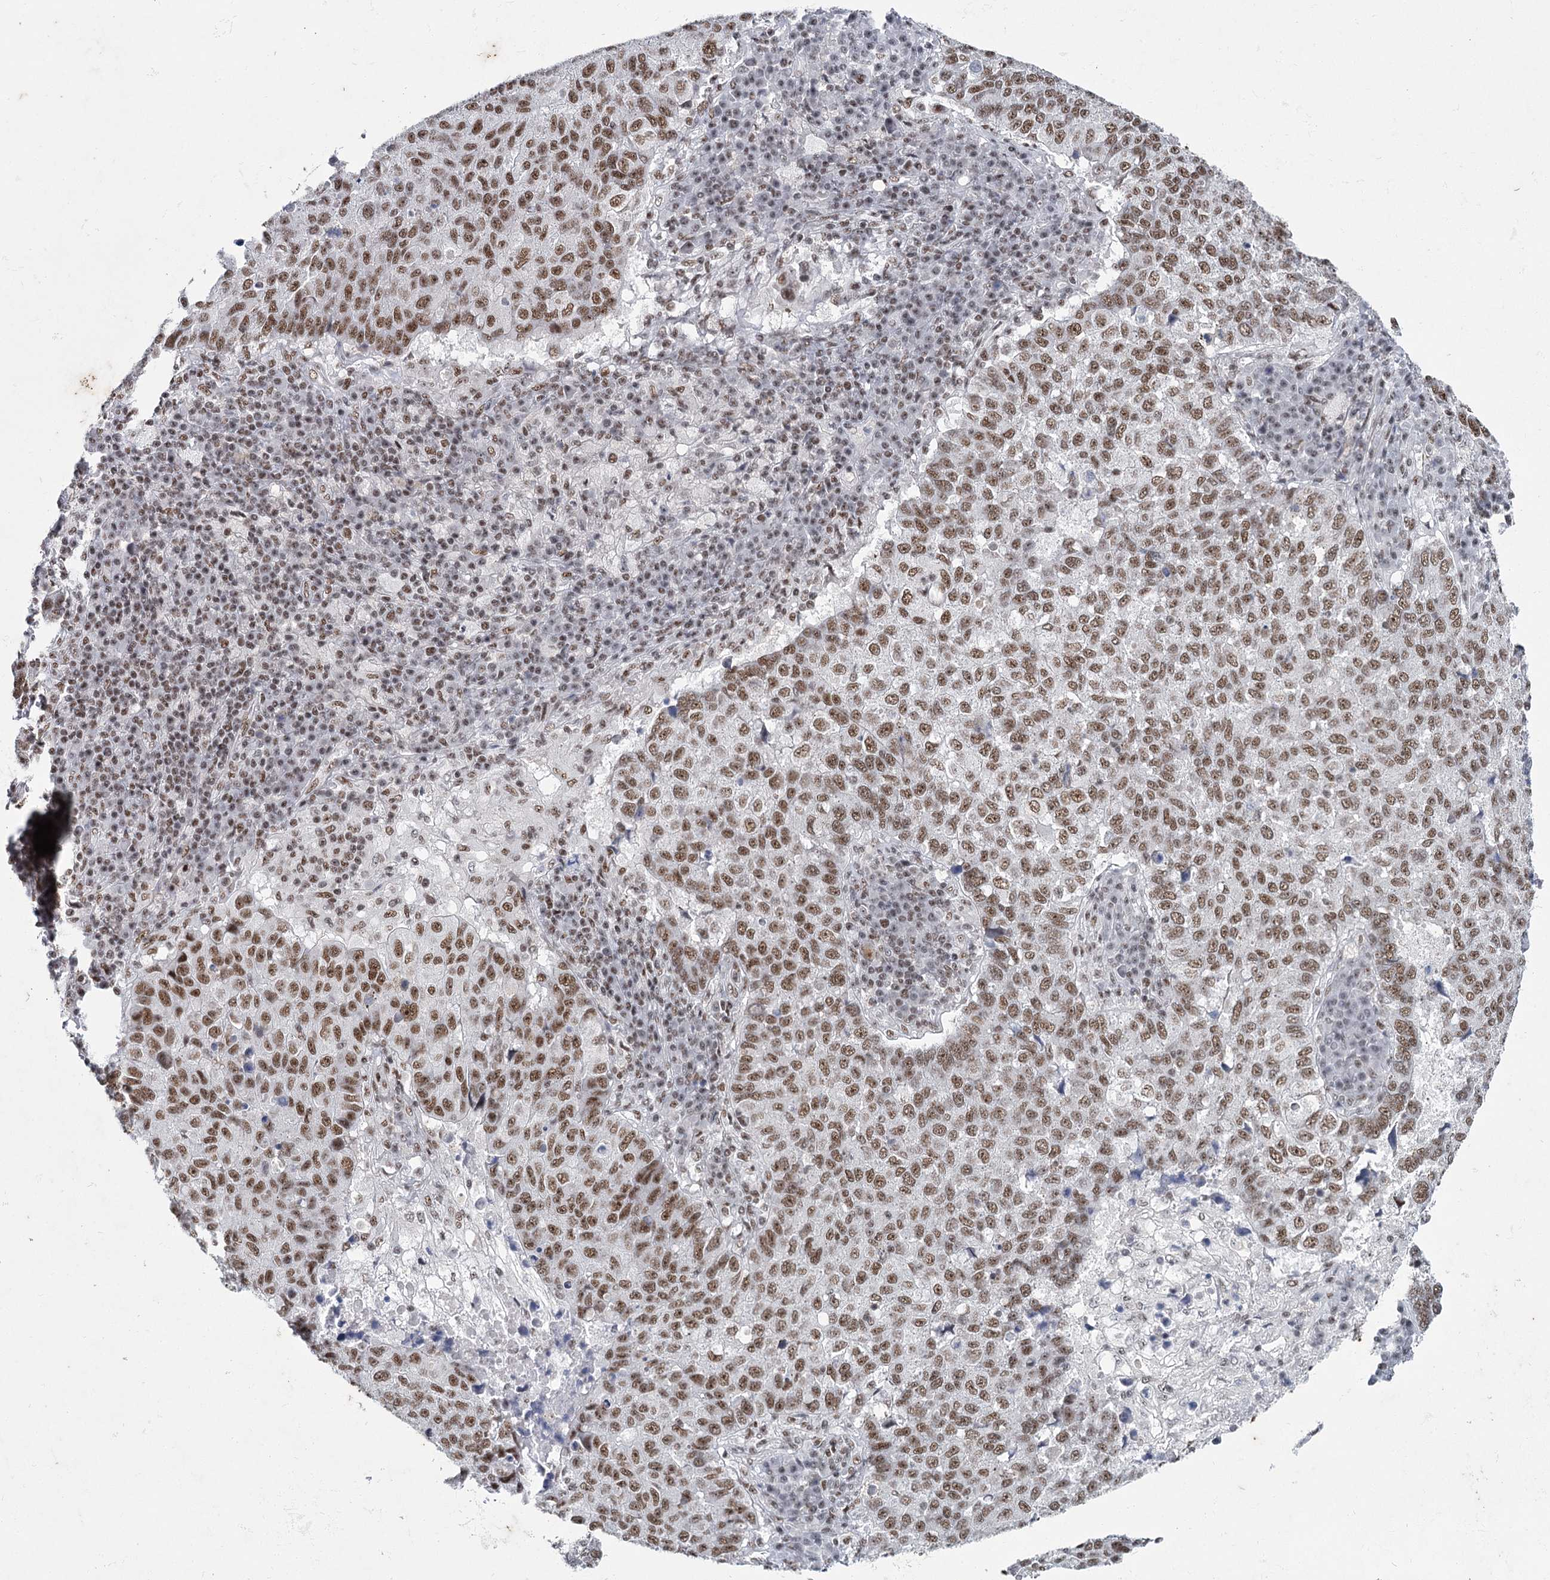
{"staining": {"intensity": "moderate", "quantity": ">75%", "location": "nuclear"}, "tissue": "lung cancer", "cell_type": "Tumor cells", "image_type": "cancer", "snomed": [{"axis": "morphology", "description": "Squamous cell carcinoma, NOS"}, {"axis": "topography", "description": "Lung"}], "caption": "About >75% of tumor cells in human lung squamous cell carcinoma demonstrate moderate nuclear protein staining as visualized by brown immunohistochemical staining.", "gene": "SCAF8", "patient": {"sex": "male", "age": 73}}